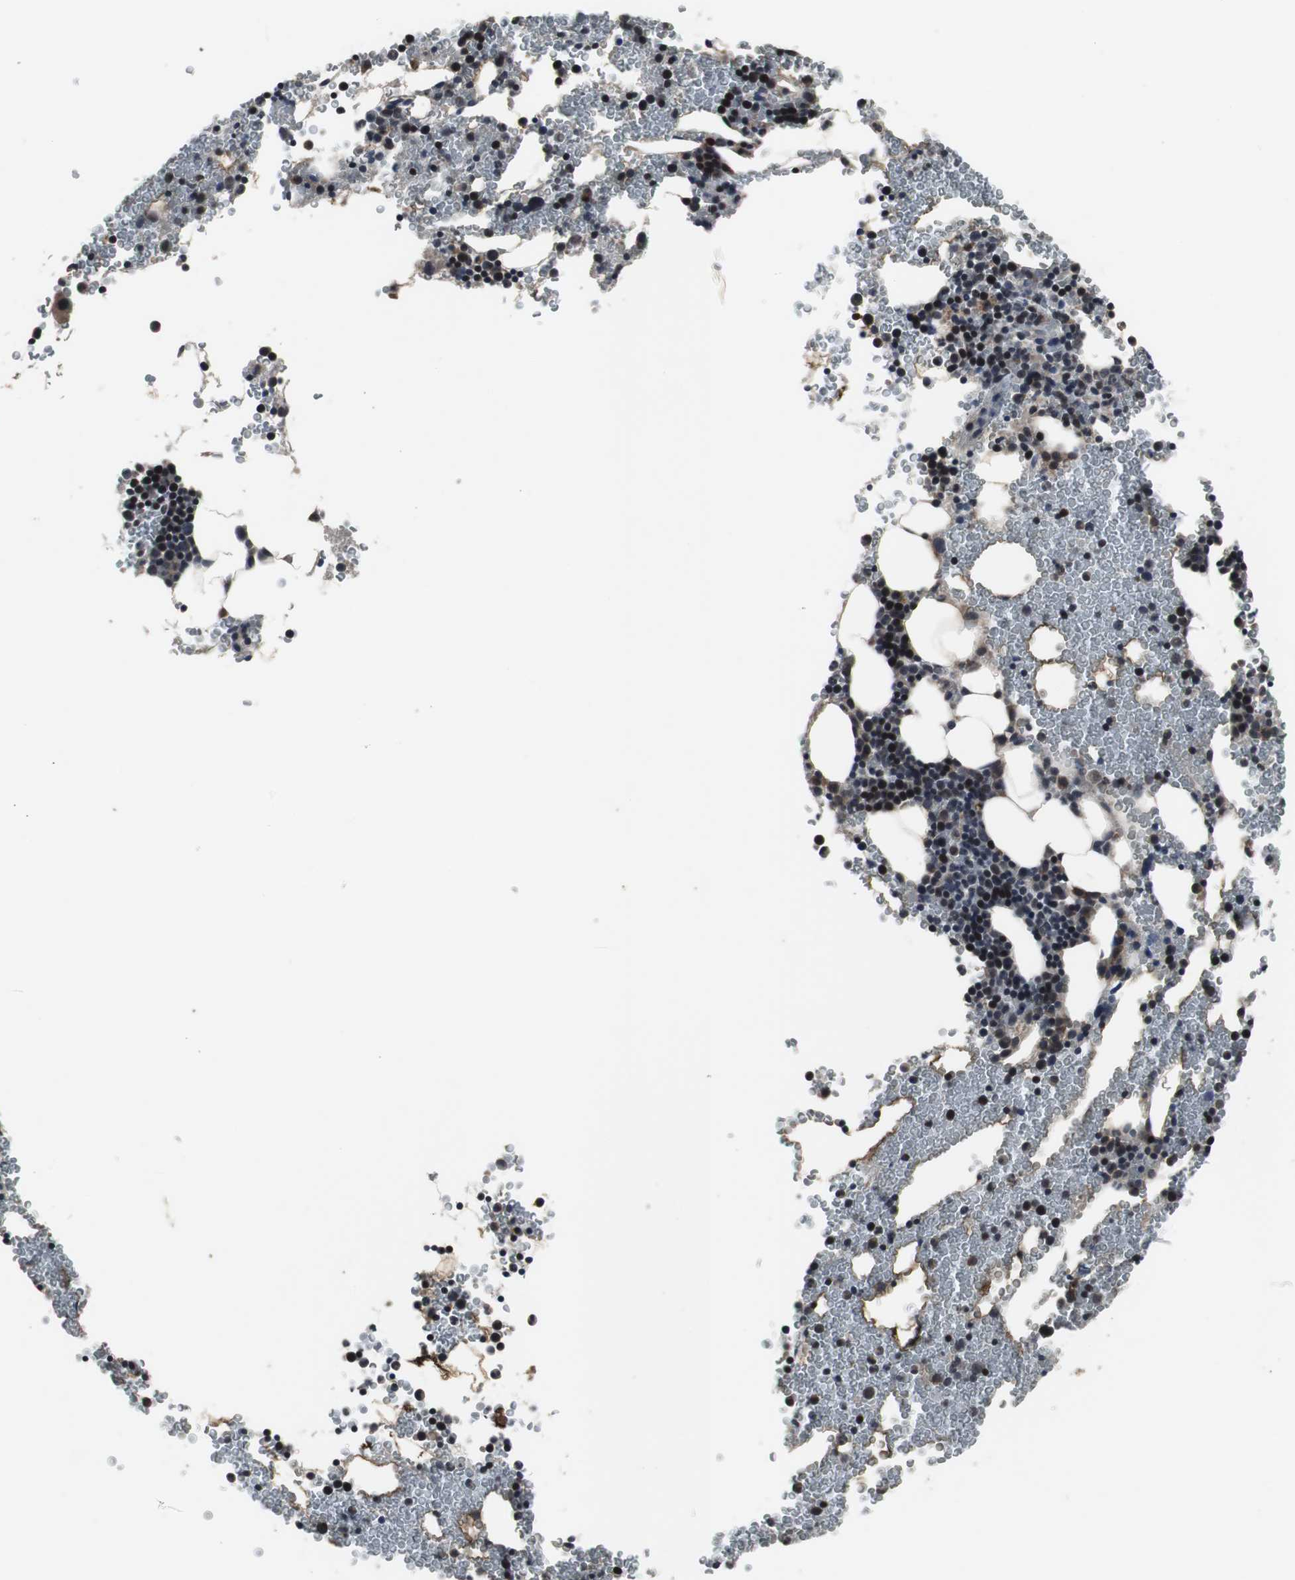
{"staining": {"intensity": "strong", "quantity": "25%-75%", "location": "nuclear"}, "tissue": "bone marrow", "cell_type": "Hematopoietic cells", "image_type": "normal", "snomed": [{"axis": "morphology", "description": "Normal tissue, NOS"}, {"axis": "morphology", "description": "Inflammation, NOS"}, {"axis": "topography", "description": "Bone marrow"}], "caption": "An image showing strong nuclear expression in about 25%-75% of hematopoietic cells in benign bone marrow, as visualized by brown immunohistochemical staining.", "gene": "CRADD", "patient": {"sex": "male", "age": 22}}